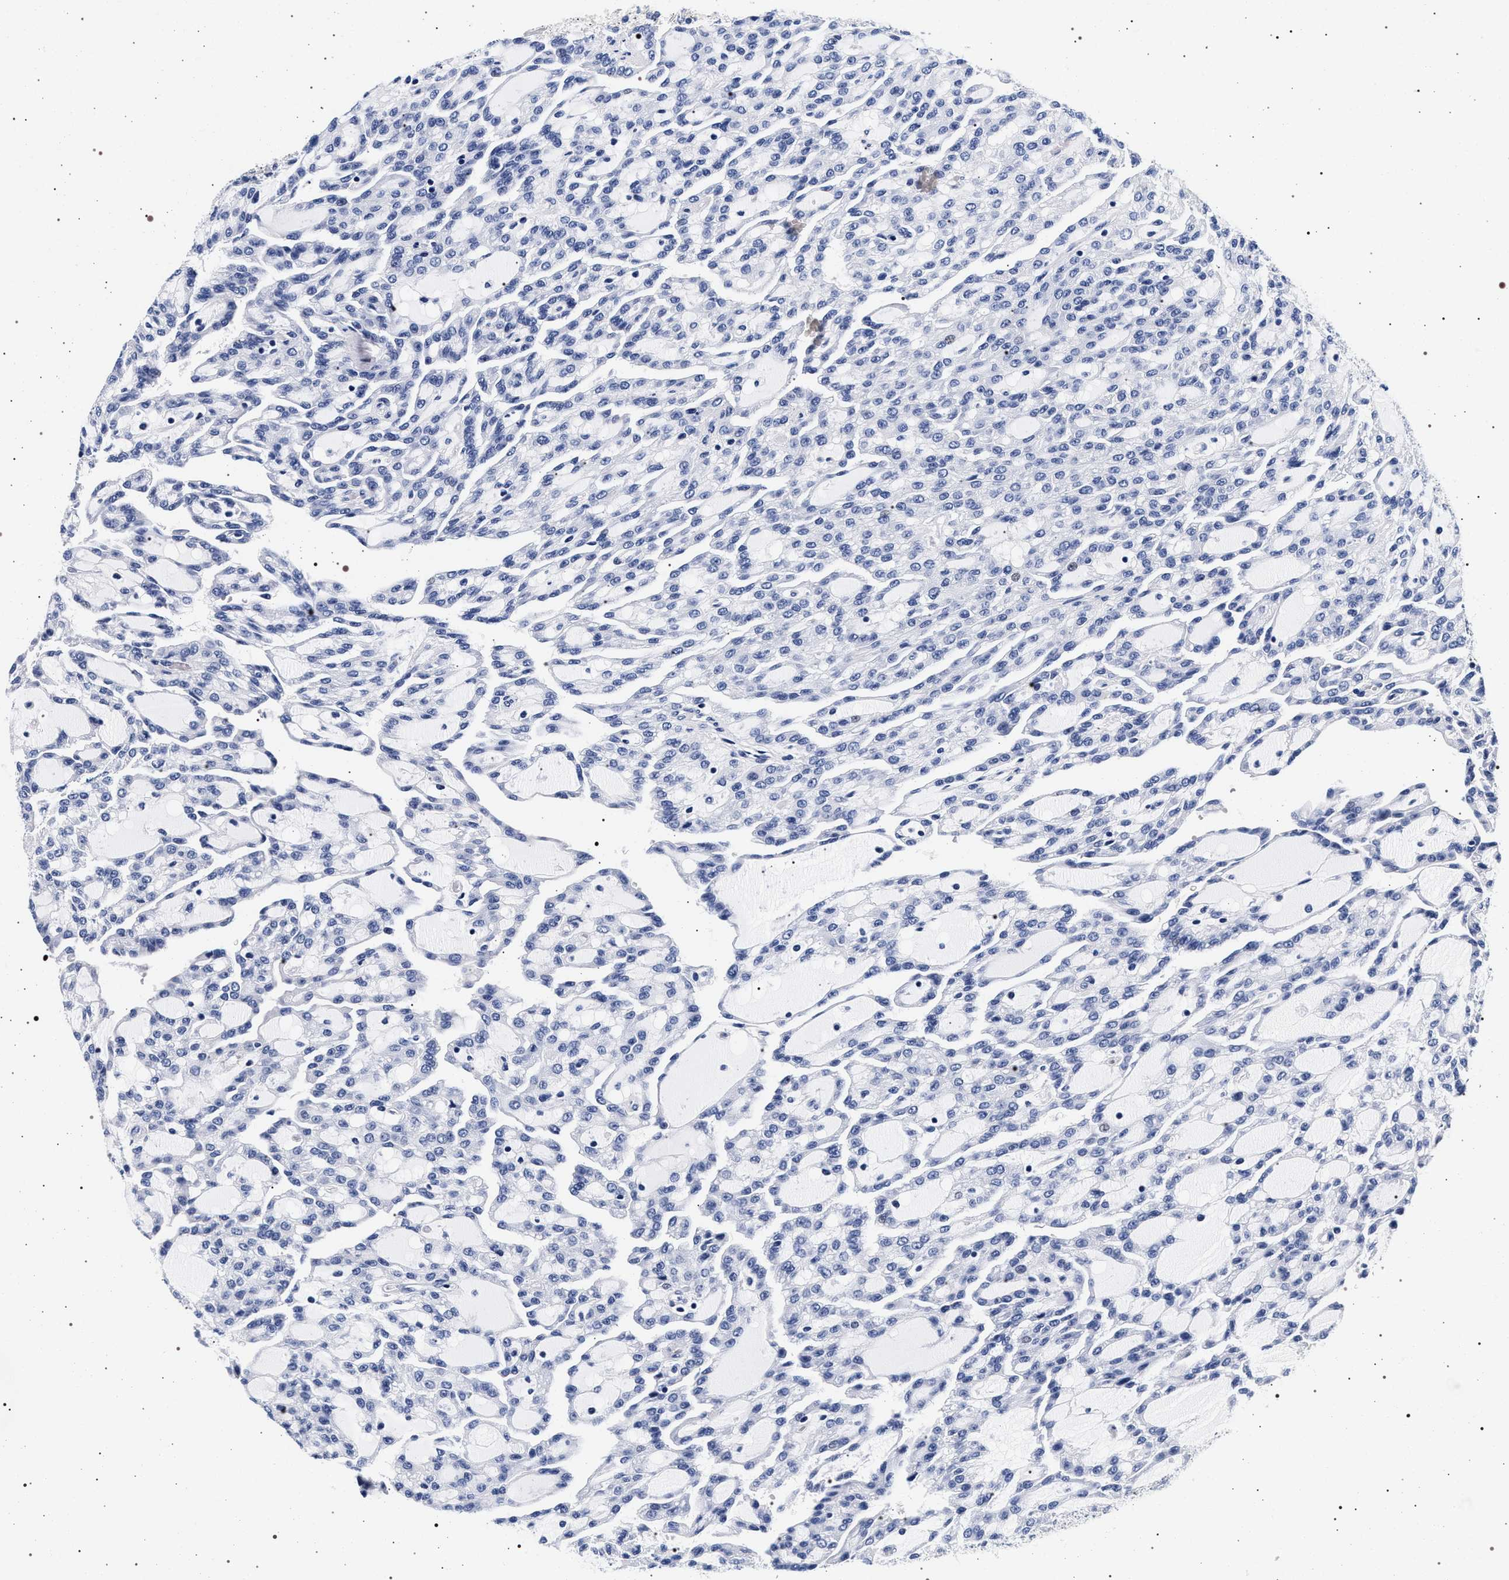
{"staining": {"intensity": "negative", "quantity": "none", "location": "none"}, "tissue": "renal cancer", "cell_type": "Tumor cells", "image_type": "cancer", "snomed": [{"axis": "morphology", "description": "Adenocarcinoma, NOS"}, {"axis": "topography", "description": "Kidney"}], "caption": "Immunohistochemical staining of renal cancer (adenocarcinoma) exhibits no significant positivity in tumor cells. The staining was performed using DAB to visualize the protein expression in brown, while the nuclei were stained in blue with hematoxylin (Magnification: 20x).", "gene": "SYN1", "patient": {"sex": "male", "age": 63}}